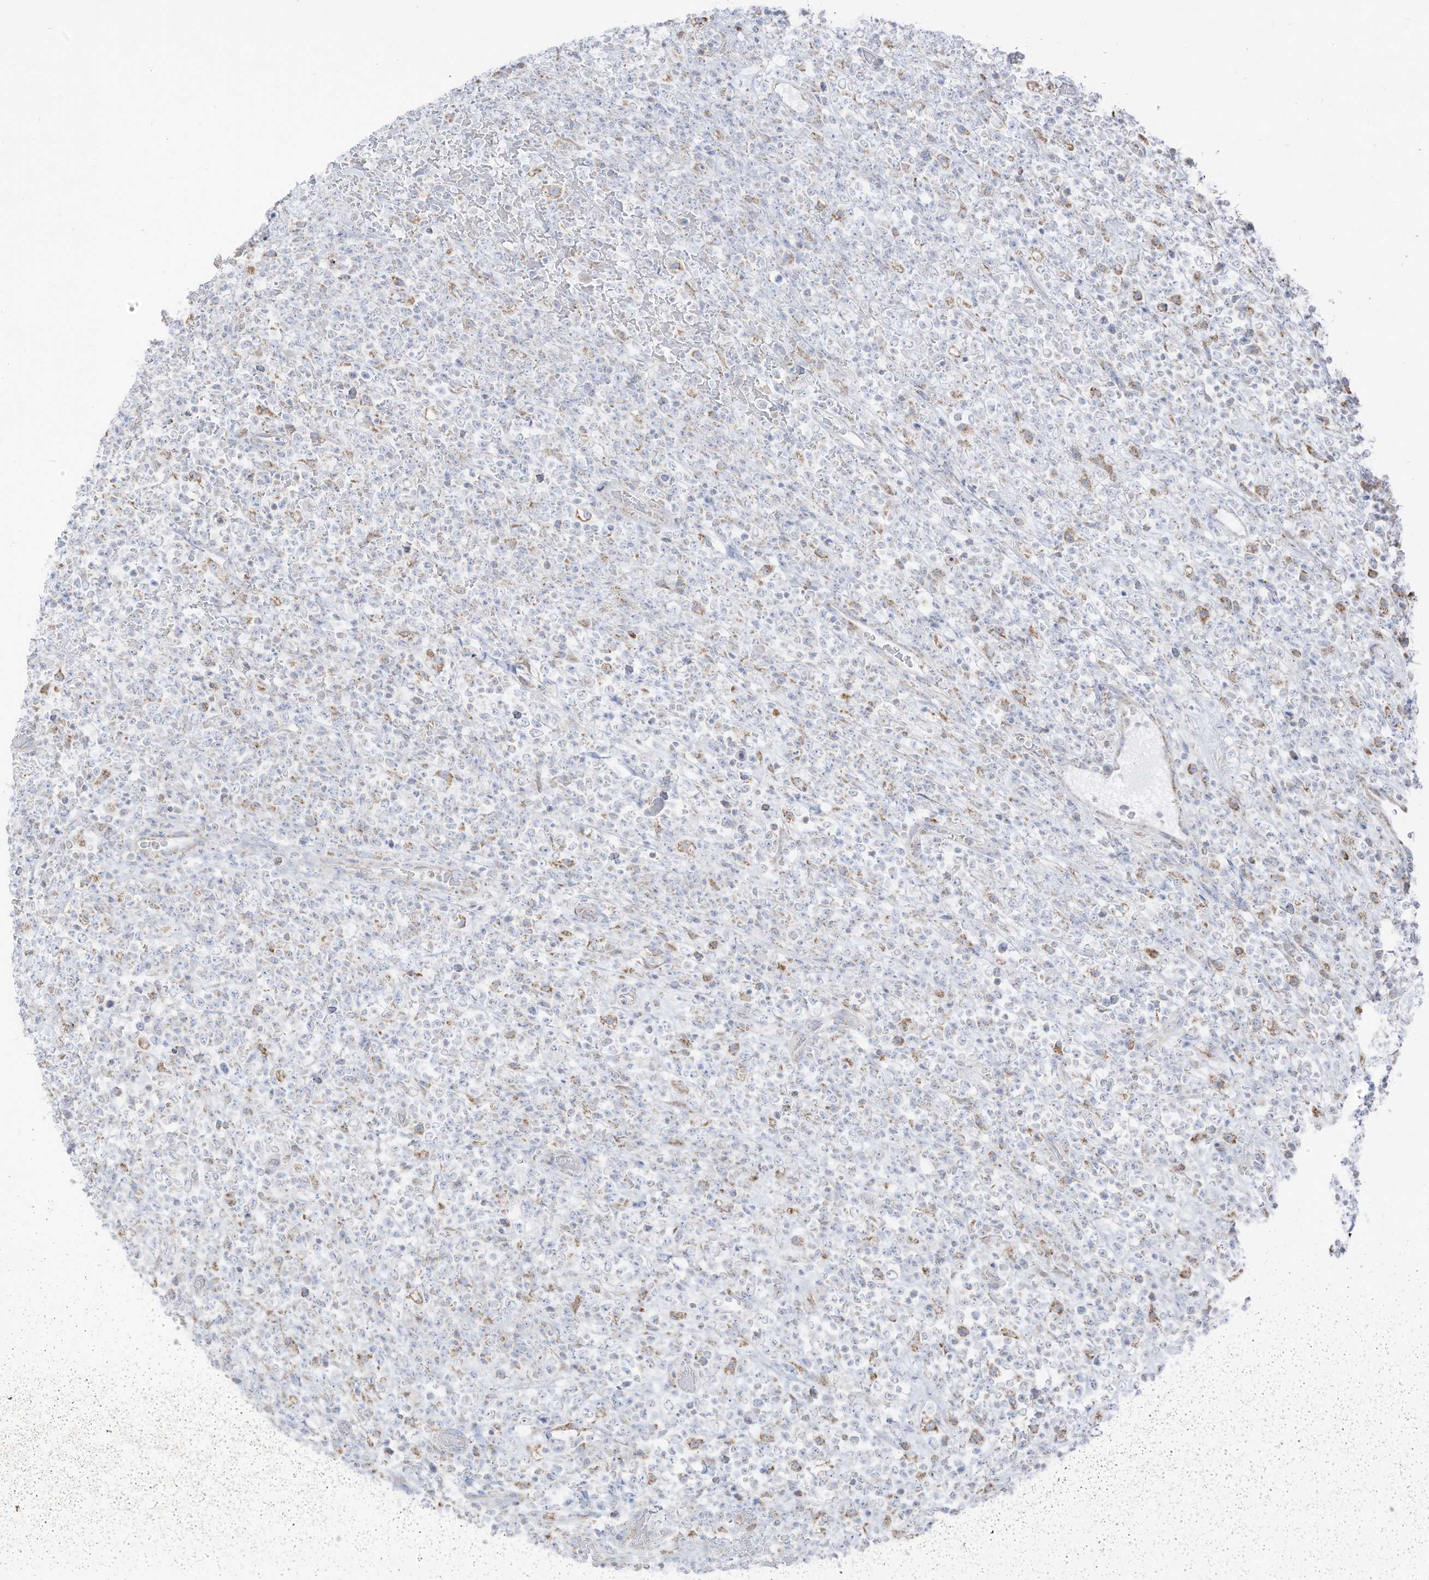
{"staining": {"intensity": "negative", "quantity": "none", "location": "none"}, "tissue": "lymphoma", "cell_type": "Tumor cells", "image_type": "cancer", "snomed": [{"axis": "morphology", "description": "Malignant lymphoma, non-Hodgkin's type, High grade"}, {"axis": "topography", "description": "Colon"}], "caption": "Tumor cells are negative for protein expression in human lymphoma.", "gene": "ETHE1", "patient": {"sex": "female", "age": 53}}